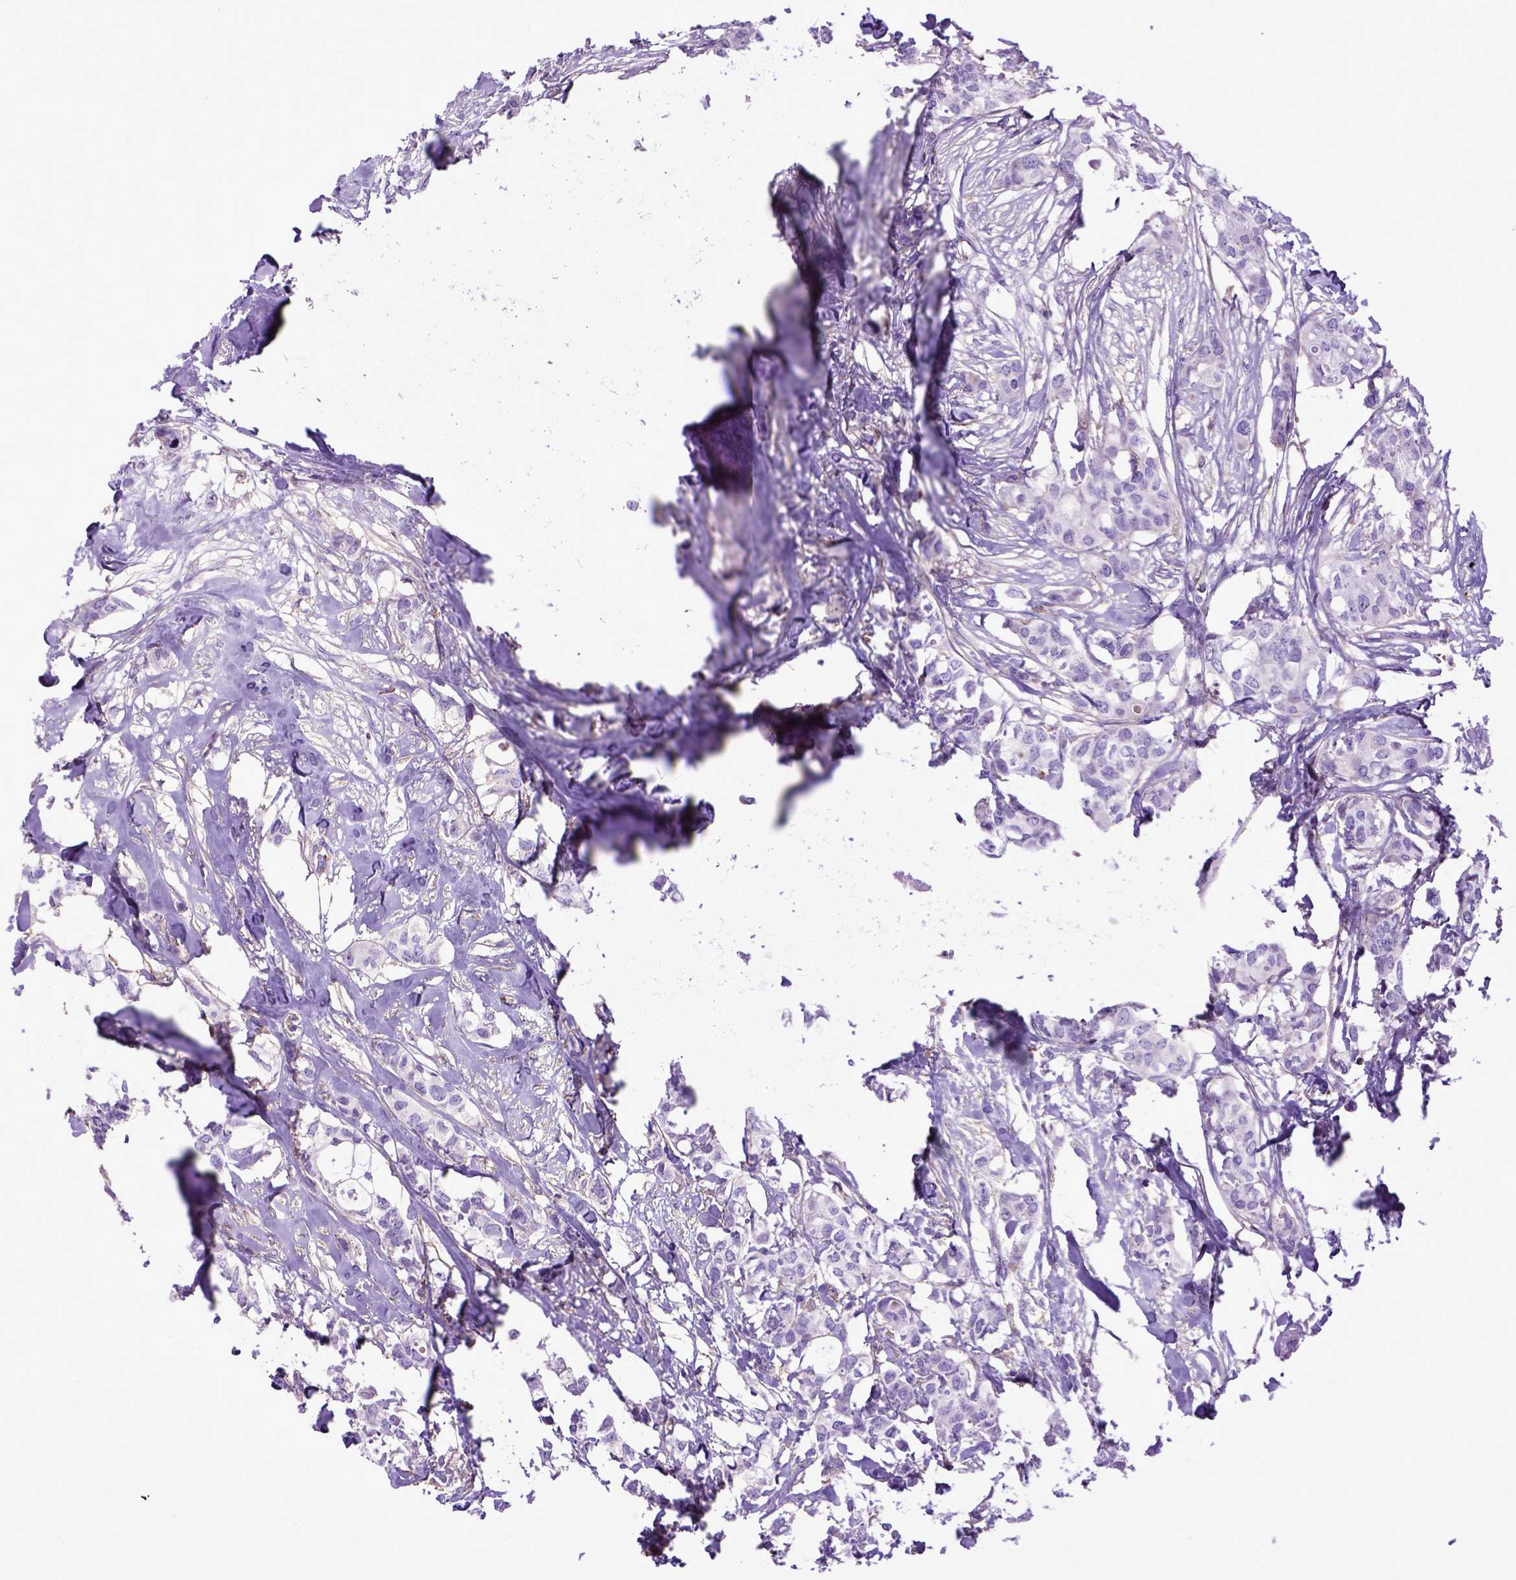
{"staining": {"intensity": "negative", "quantity": "none", "location": "none"}, "tissue": "breast cancer", "cell_type": "Tumor cells", "image_type": "cancer", "snomed": [{"axis": "morphology", "description": "Duct carcinoma"}, {"axis": "topography", "description": "Breast"}], "caption": "High magnification brightfield microscopy of breast cancer stained with DAB (brown) and counterstained with hematoxylin (blue): tumor cells show no significant positivity. The staining was performed using DAB to visualize the protein expression in brown, while the nuclei were stained in blue with hematoxylin (Magnification: 20x).", "gene": "ASAH2", "patient": {"sex": "female", "age": 62}}